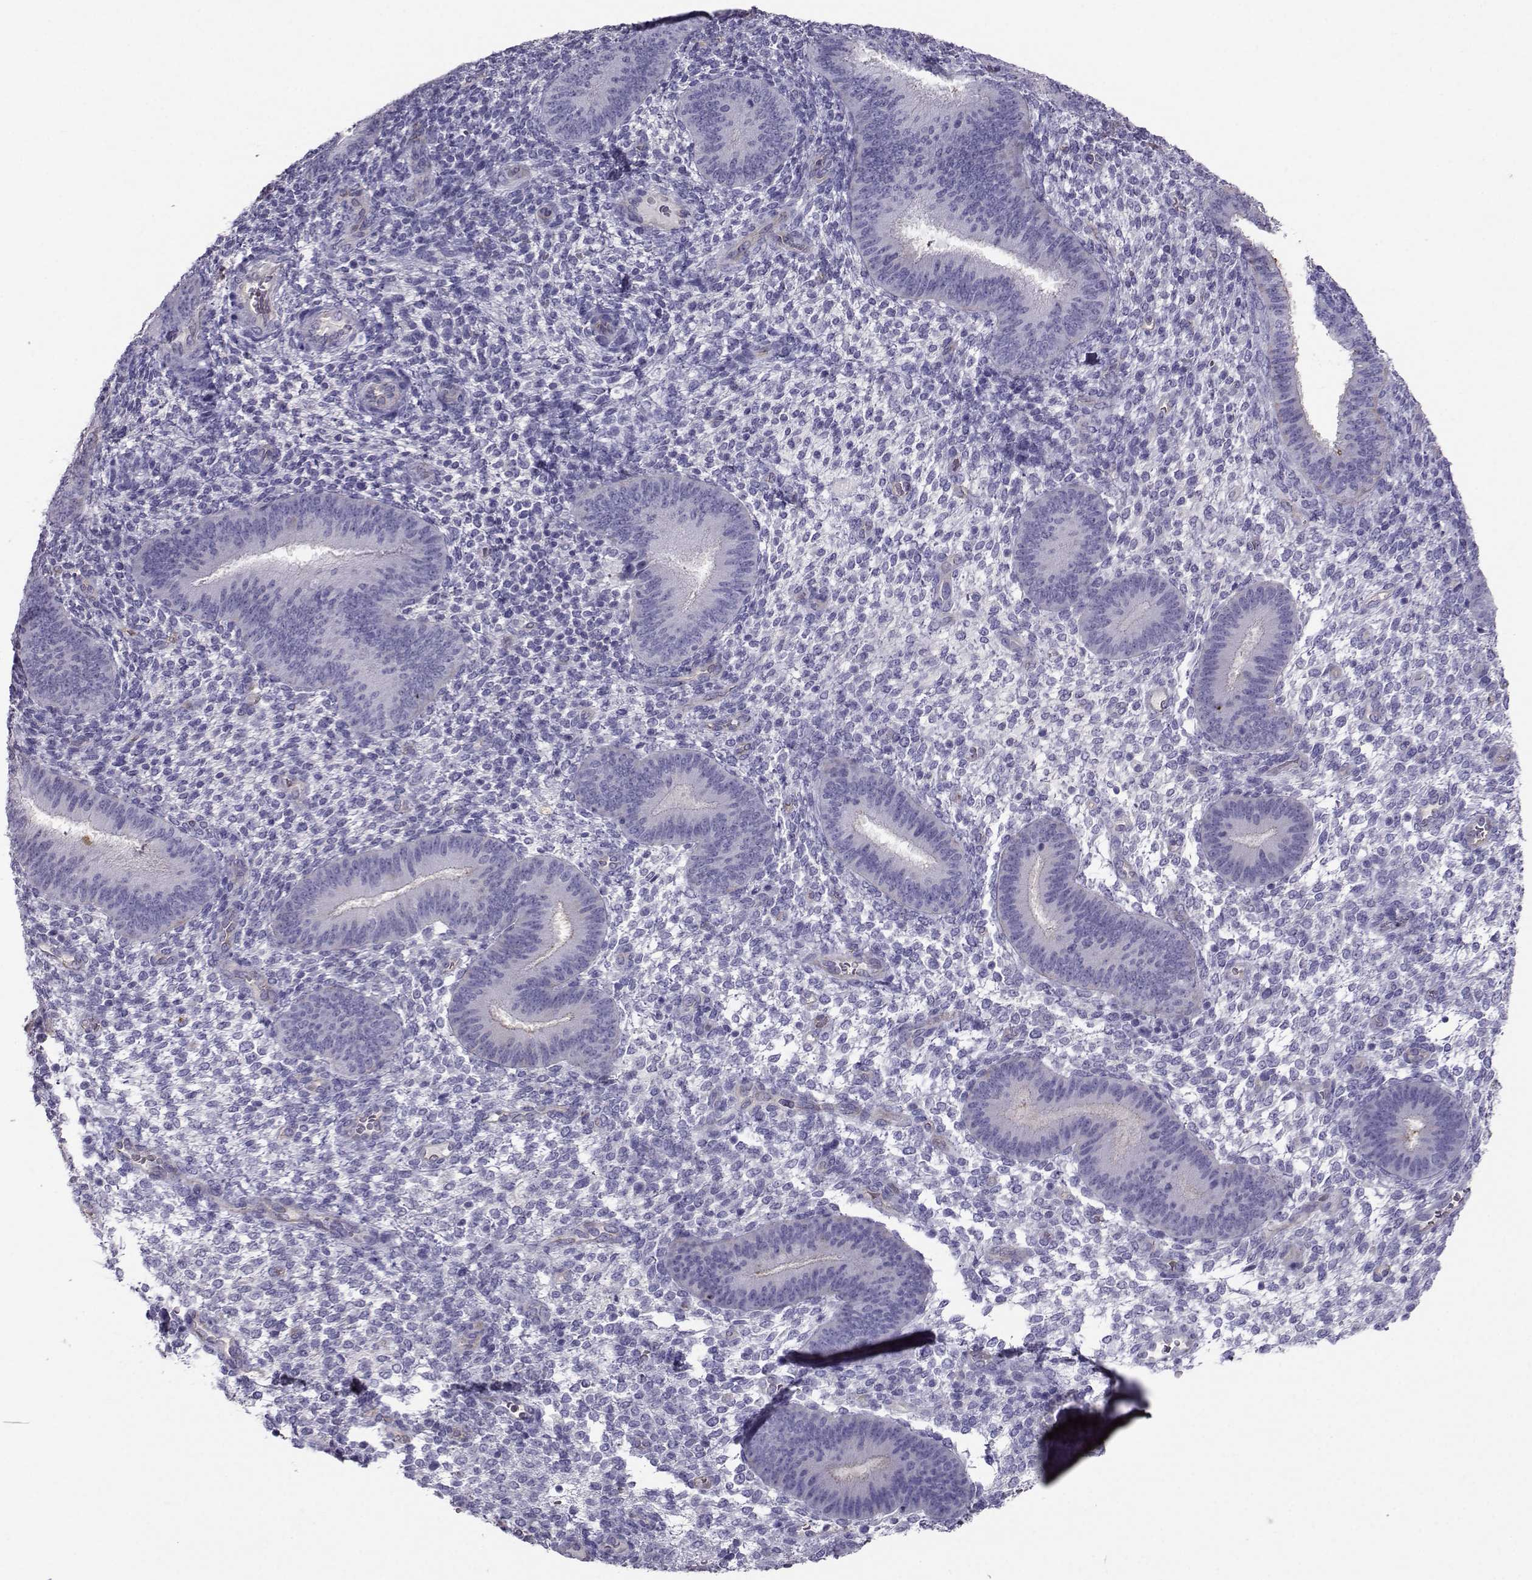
{"staining": {"intensity": "negative", "quantity": "none", "location": "none"}, "tissue": "endometrium", "cell_type": "Cells in endometrial stroma", "image_type": "normal", "snomed": [{"axis": "morphology", "description": "Normal tissue, NOS"}, {"axis": "topography", "description": "Endometrium"}], "caption": "Human endometrium stained for a protein using IHC displays no staining in cells in endometrial stroma.", "gene": "CLUL1", "patient": {"sex": "female", "age": 39}}